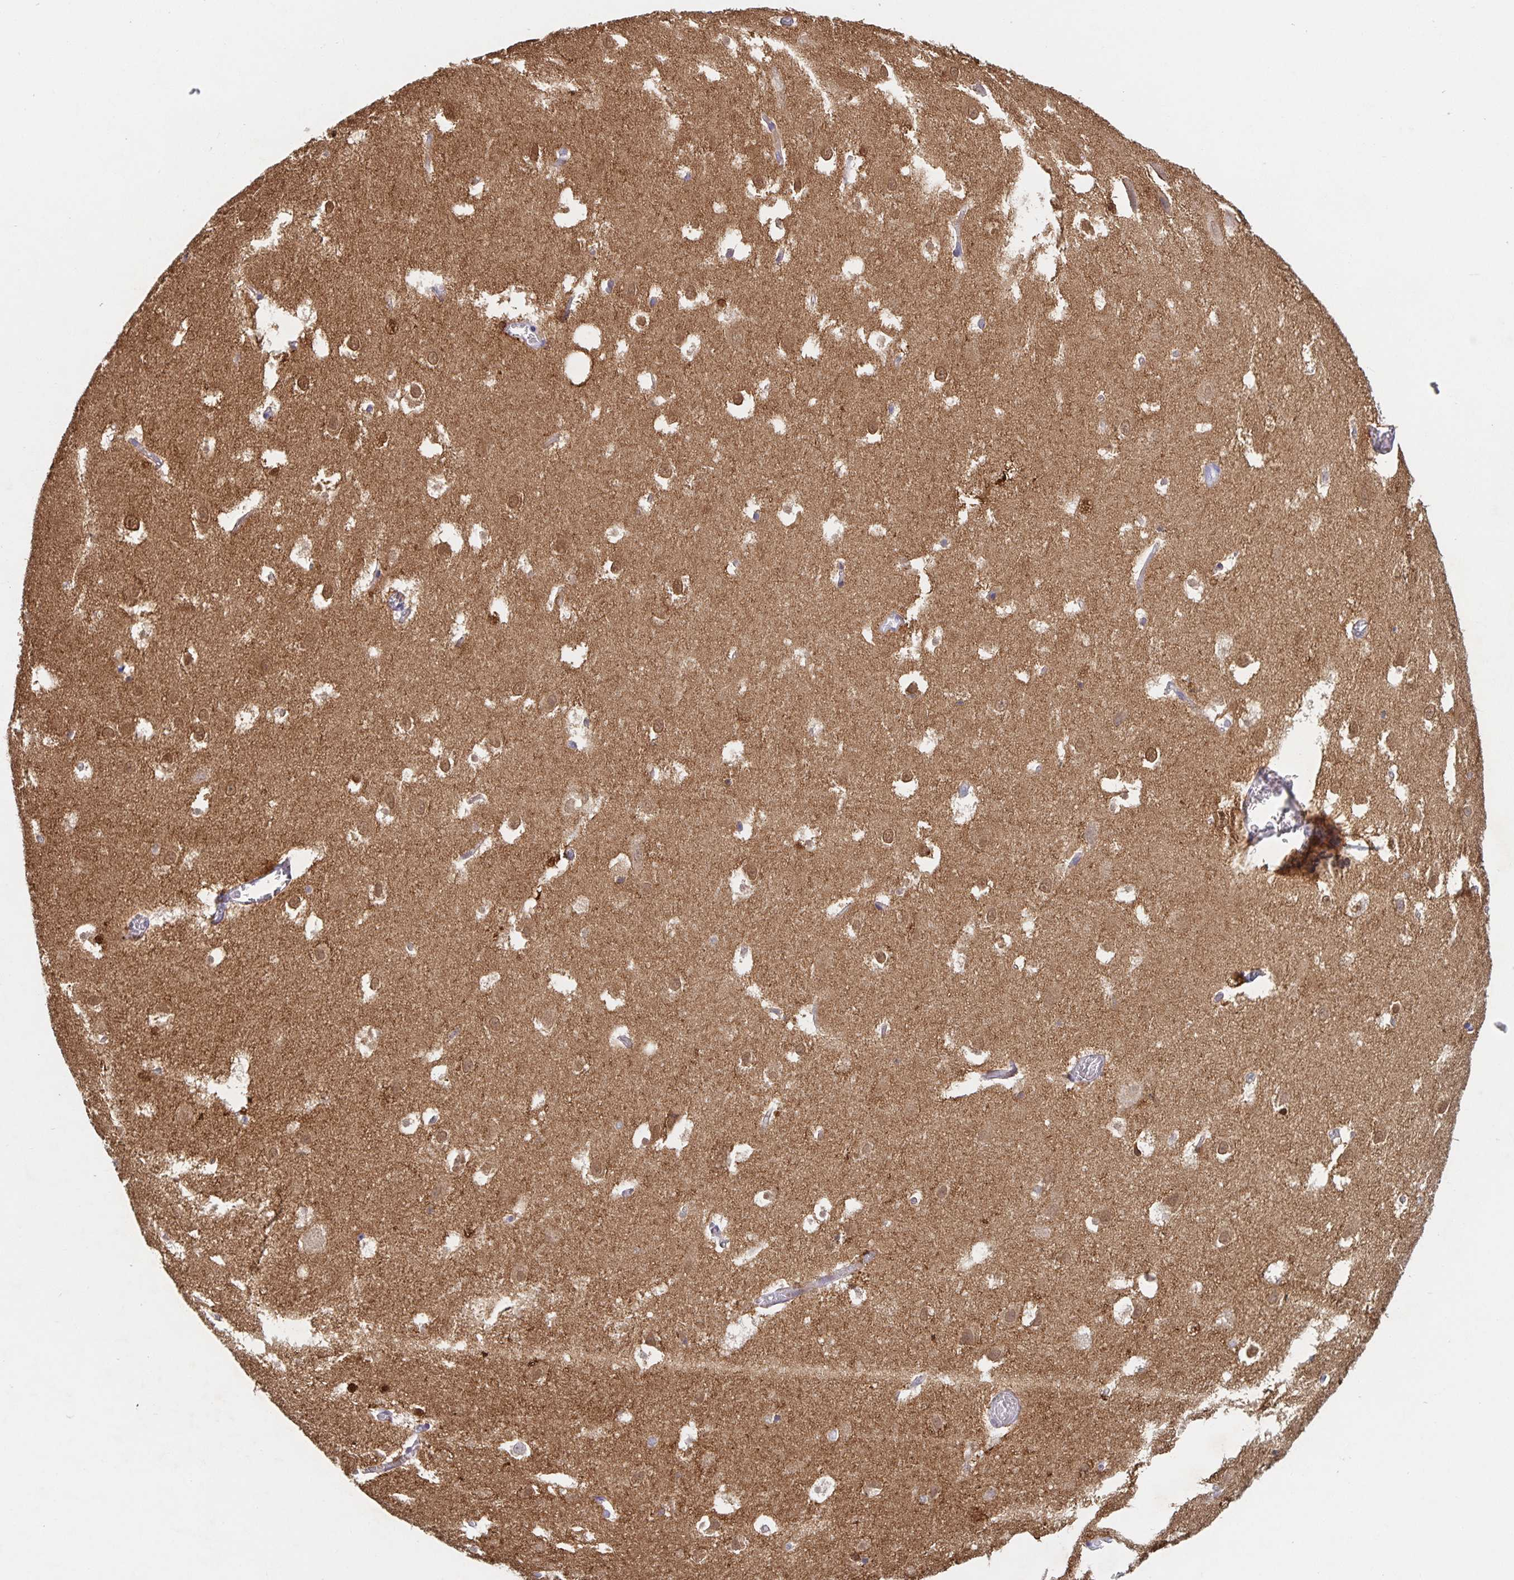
{"staining": {"intensity": "negative", "quantity": "none", "location": "none"}, "tissue": "hippocampus", "cell_type": "Glial cells", "image_type": "normal", "snomed": [{"axis": "morphology", "description": "Normal tissue, NOS"}, {"axis": "topography", "description": "Hippocampus"}], "caption": "Hippocampus stained for a protein using immunohistochemistry shows no positivity glial cells.", "gene": "CDC42BPG", "patient": {"sex": "female", "age": 52}}